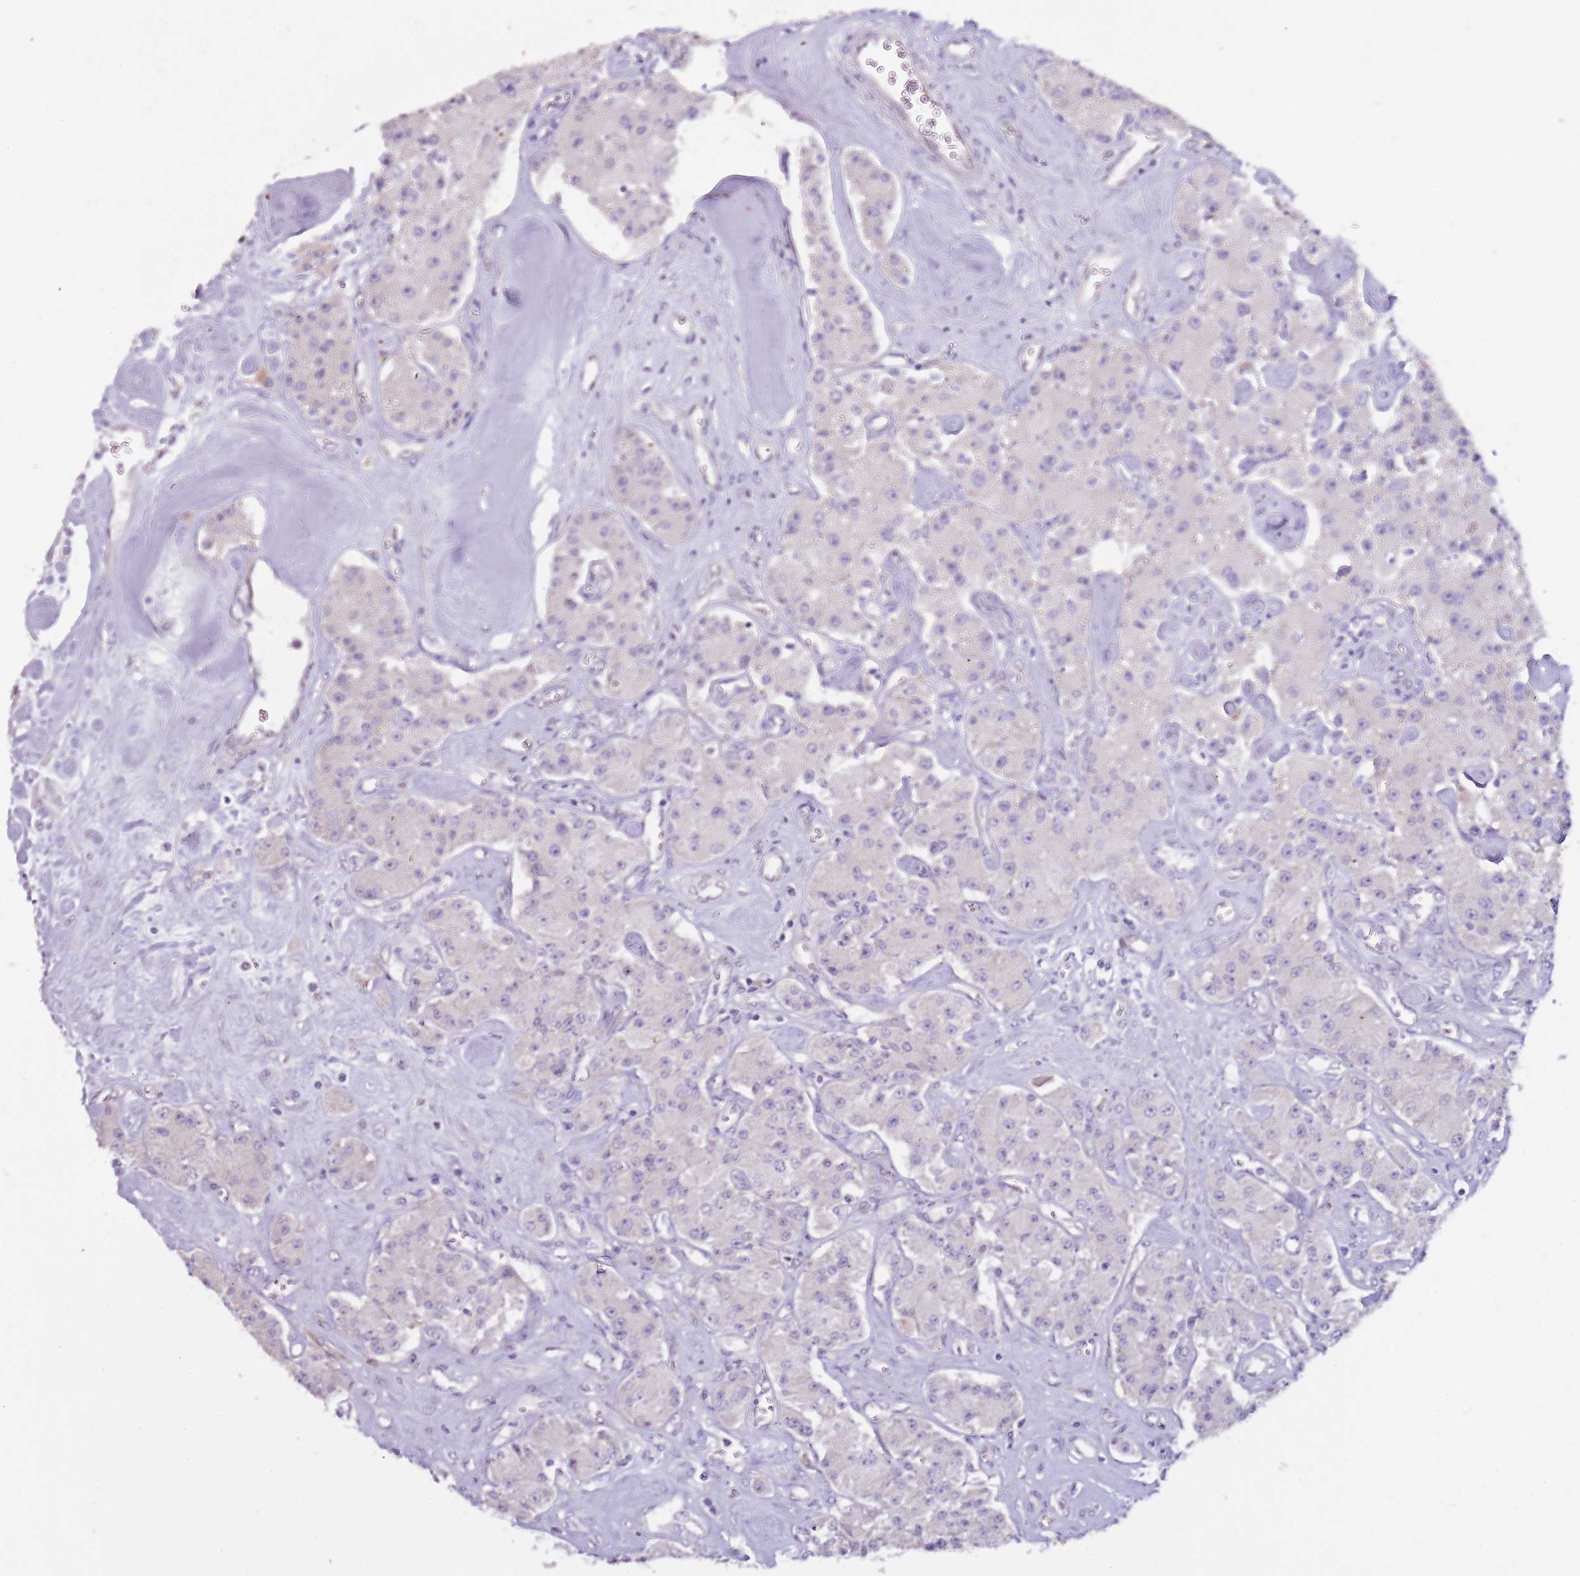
{"staining": {"intensity": "negative", "quantity": "none", "location": "none"}, "tissue": "carcinoid", "cell_type": "Tumor cells", "image_type": "cancer", "snomed": [{"axis": "morphology", "description": "Carcinoid, malignant, NOS"}, {"axis": "topography", "description": "Pancreas"}], "caption": "Immunohistochemistry of malignant carcinoid displays no staining in tumor cells.", "gene": "NKX2-3", "patient": {"sex": "male", "age": 41}}